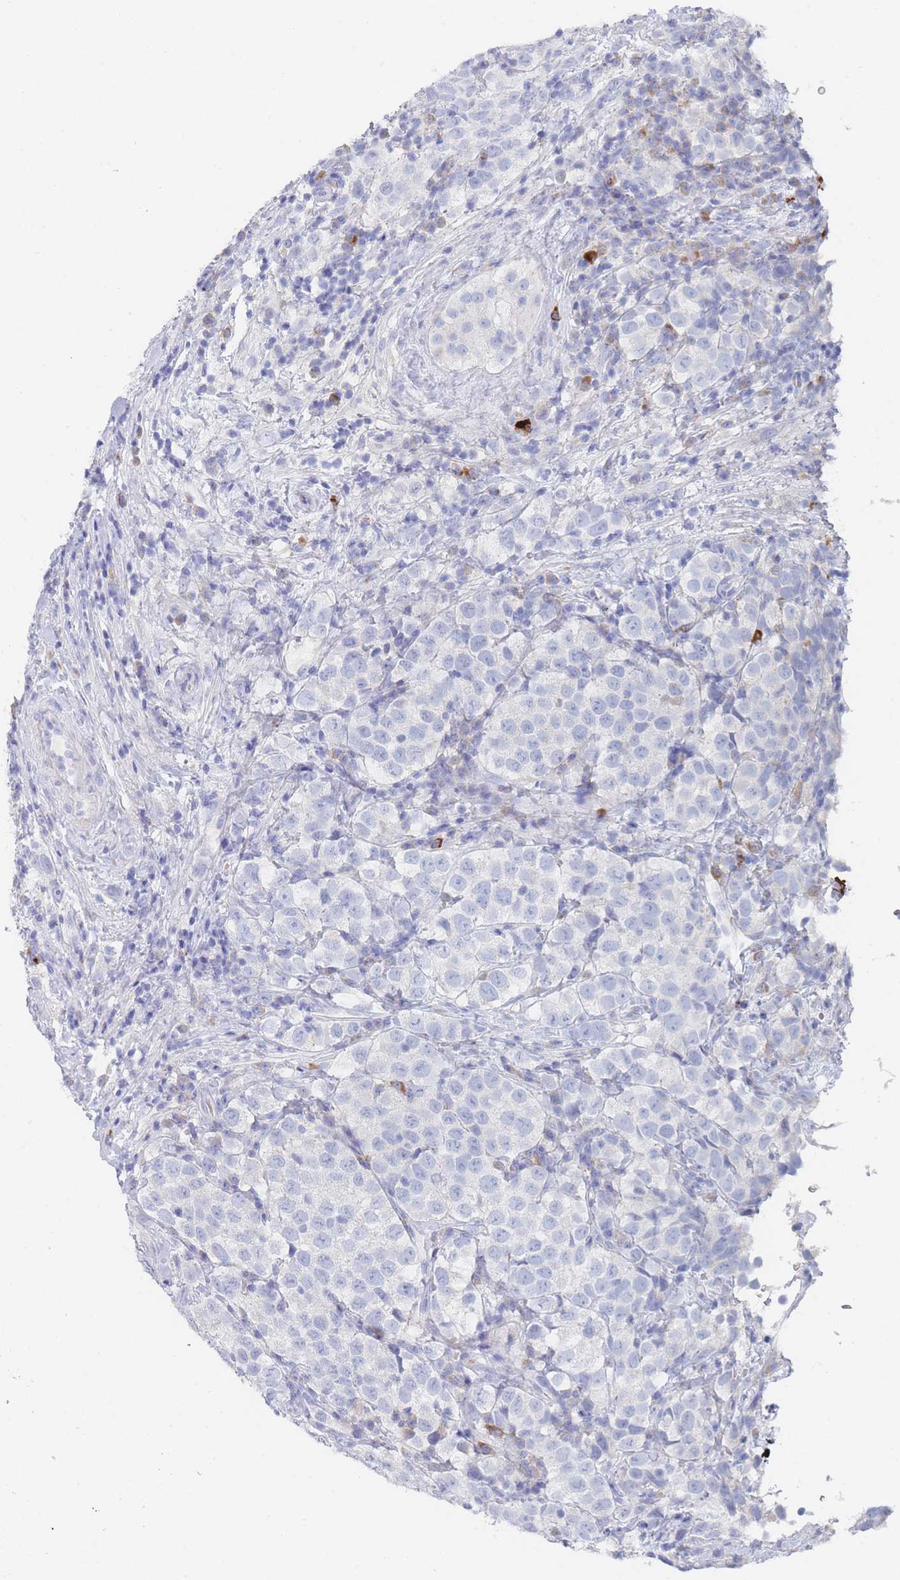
{"staining": {"intensity": "negative", "quantity": "none", "location": "none"}, "tissue": "testis cancer", "cell_type": "Tumor cells", "image_type": "cancer", "snomed": [{"axis": "morphology", "description": "Seminoma, NOS"}, {"axis": "topography", "description": "Testis"}], "caption": "There is no significant positivity in tumor cells of seminoma (testis).", "gene": "SLC25A35", "patient": {"sex": "male", "age": 34}}